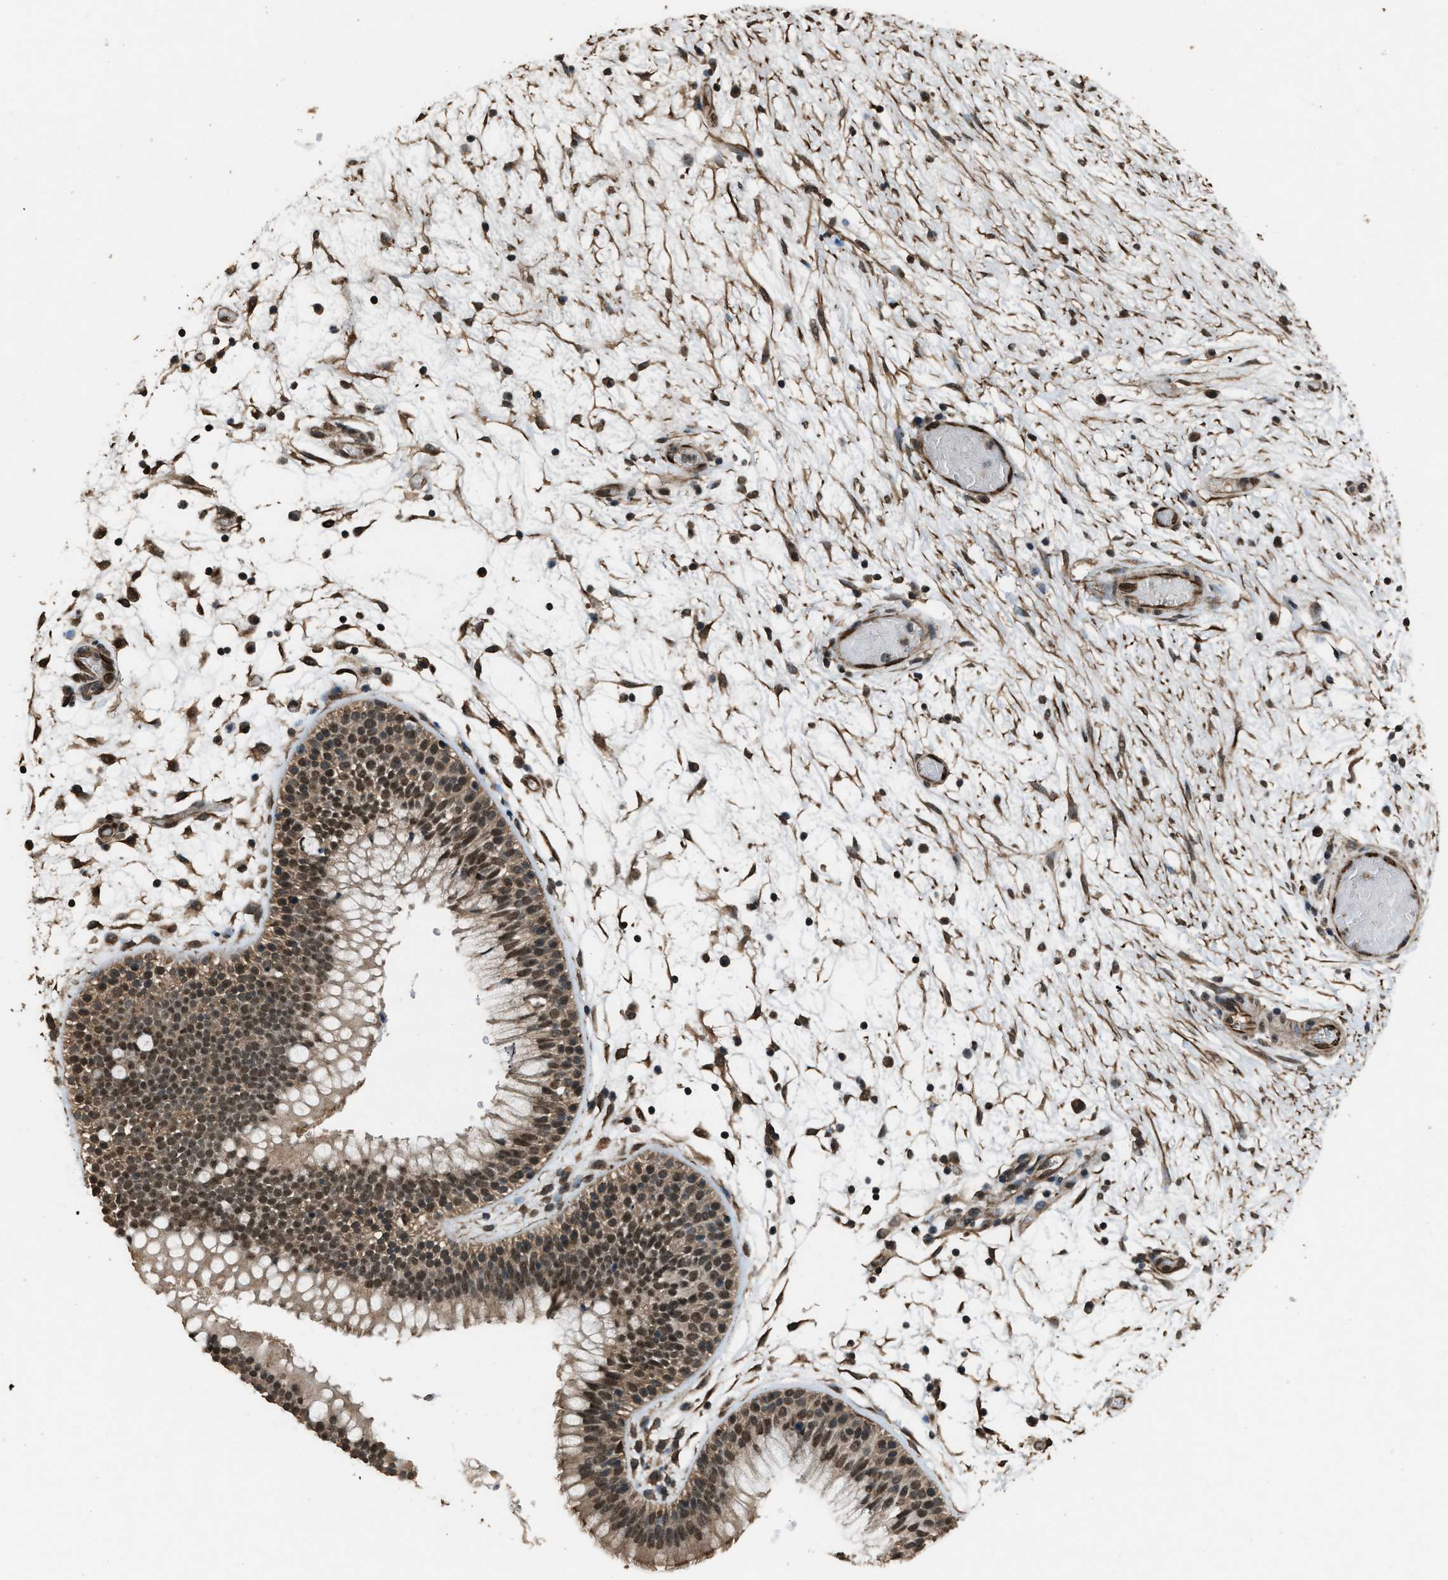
{"staining": {"intensity": "strong", "quantity": ">75%", "location": "cytoplasmic/membranous,nuclear"}, "tissue": "nasopharynx", "cell_type": "Respiratory epithelial cells", "image_type": "normal", "snomed": [{"axis": "morphology", "description": "Normal tissue, NOS"}, {"axis": "morphology", "description": "Inflammation, NOS"}, {"axis": "topography", "description": "Nasopharynx"}], "caption": "Protein analysis of normal nasopharynx reveals strong cytoplasmic/membranous,nuclear staining in approximately >75% of respiratory epithelial cells.", "gene": "SERTAD2", "patient": {"sex": "male", "age": 48}}